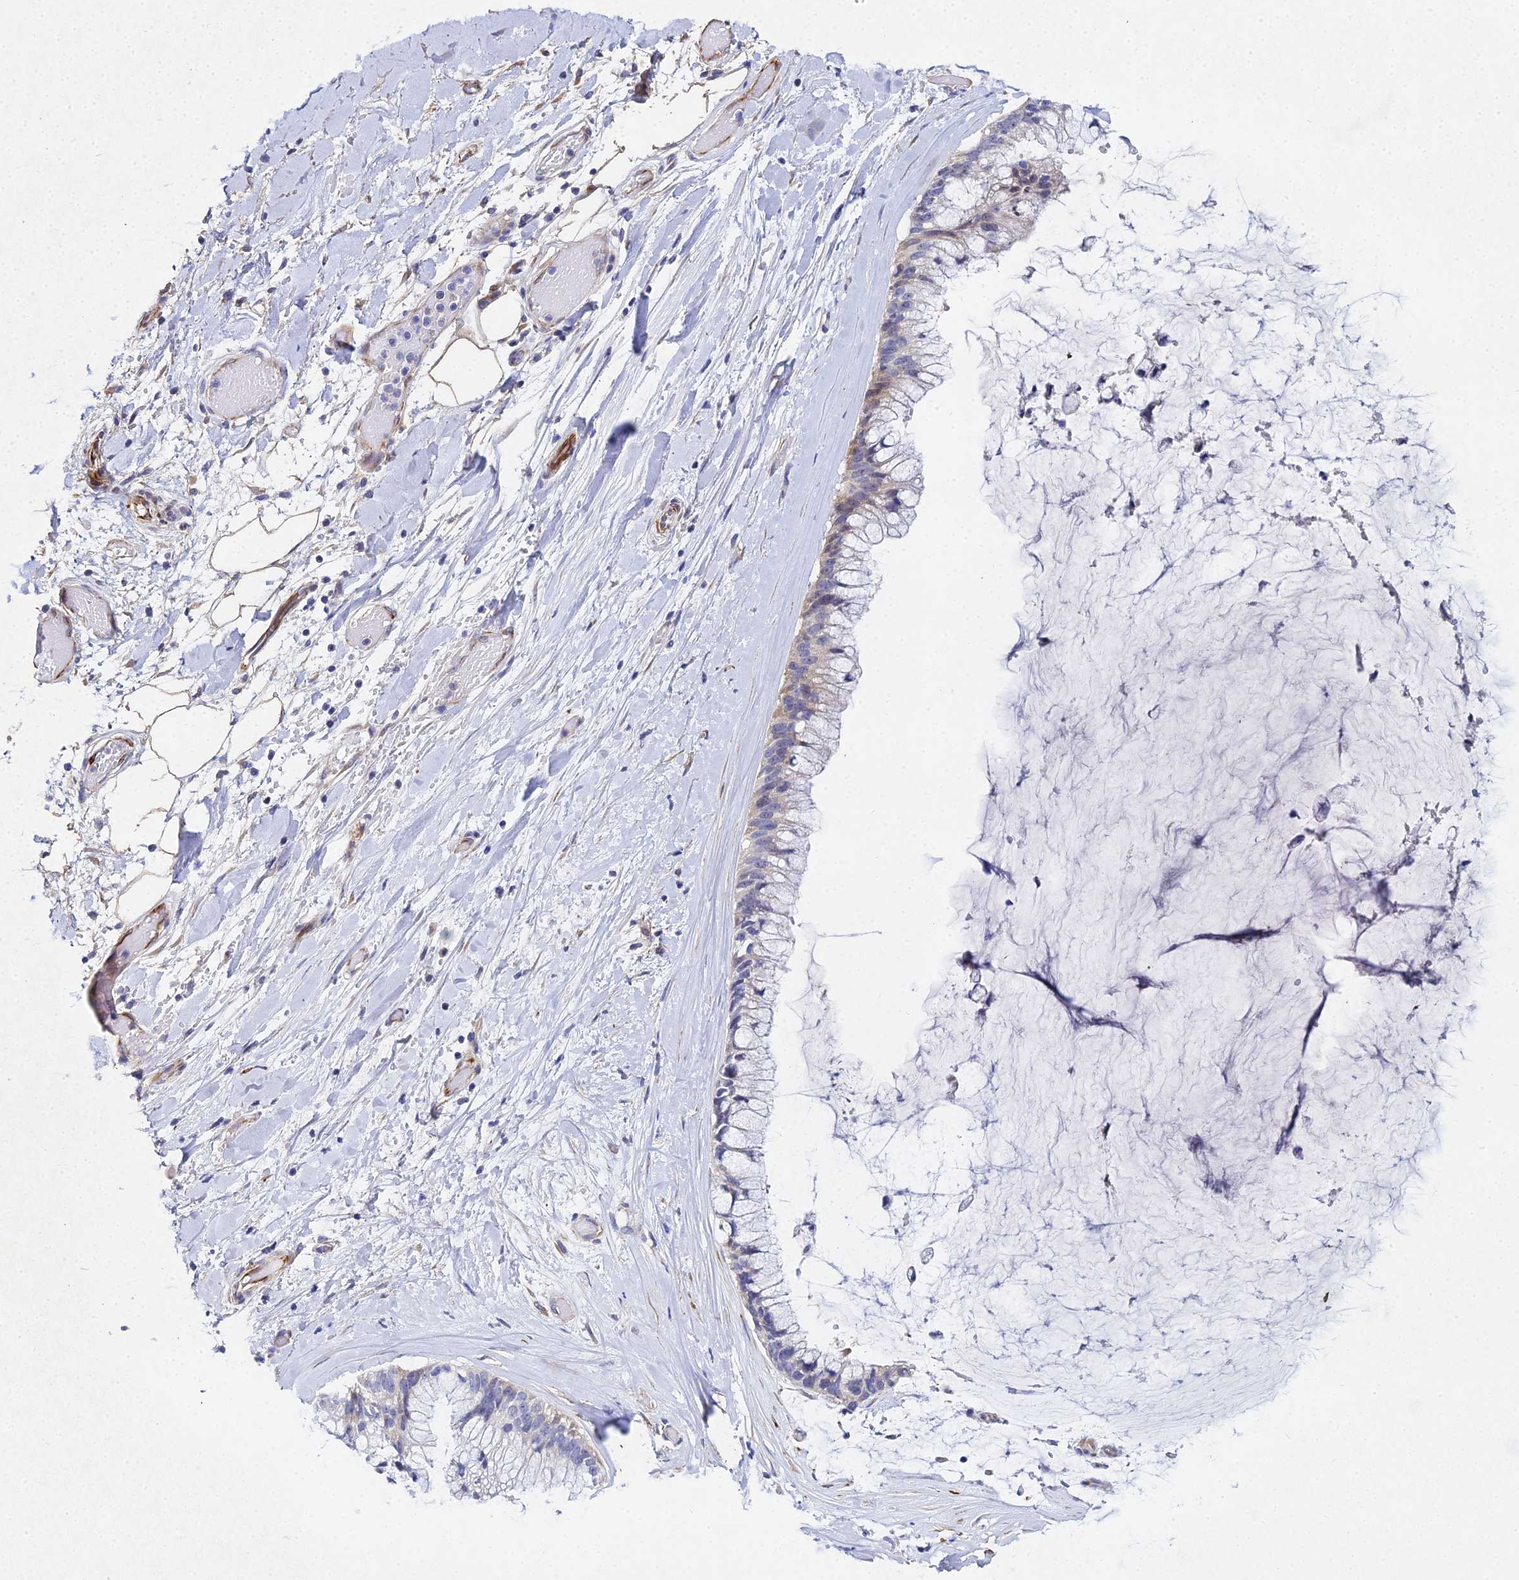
{"staining": {"intensity": "weak", "quantity": "<25%", "location": "cytoplasmic/membranous"}, "tissue": "ovarian cancer", "cell_type": "Tumor cells", "image_type": "cancer", "snomed": [{"axis": "morphology", "description": "Cystadenocarcinoma, mucinous, NOS"}, {"axis": "topography", "description": "Ovary"}], "caption": "High power microscopy histopathology image of an immunohistochemistry (IHC) photomicrograph of ovarian cancer, revealing no significant staining in tumor cells. (DAB immunohistochemistry (IHC) with hematoxylin counter stain).", "gene": "ENSG00000268674", "patient": {"sex": "female", "age": 39}}